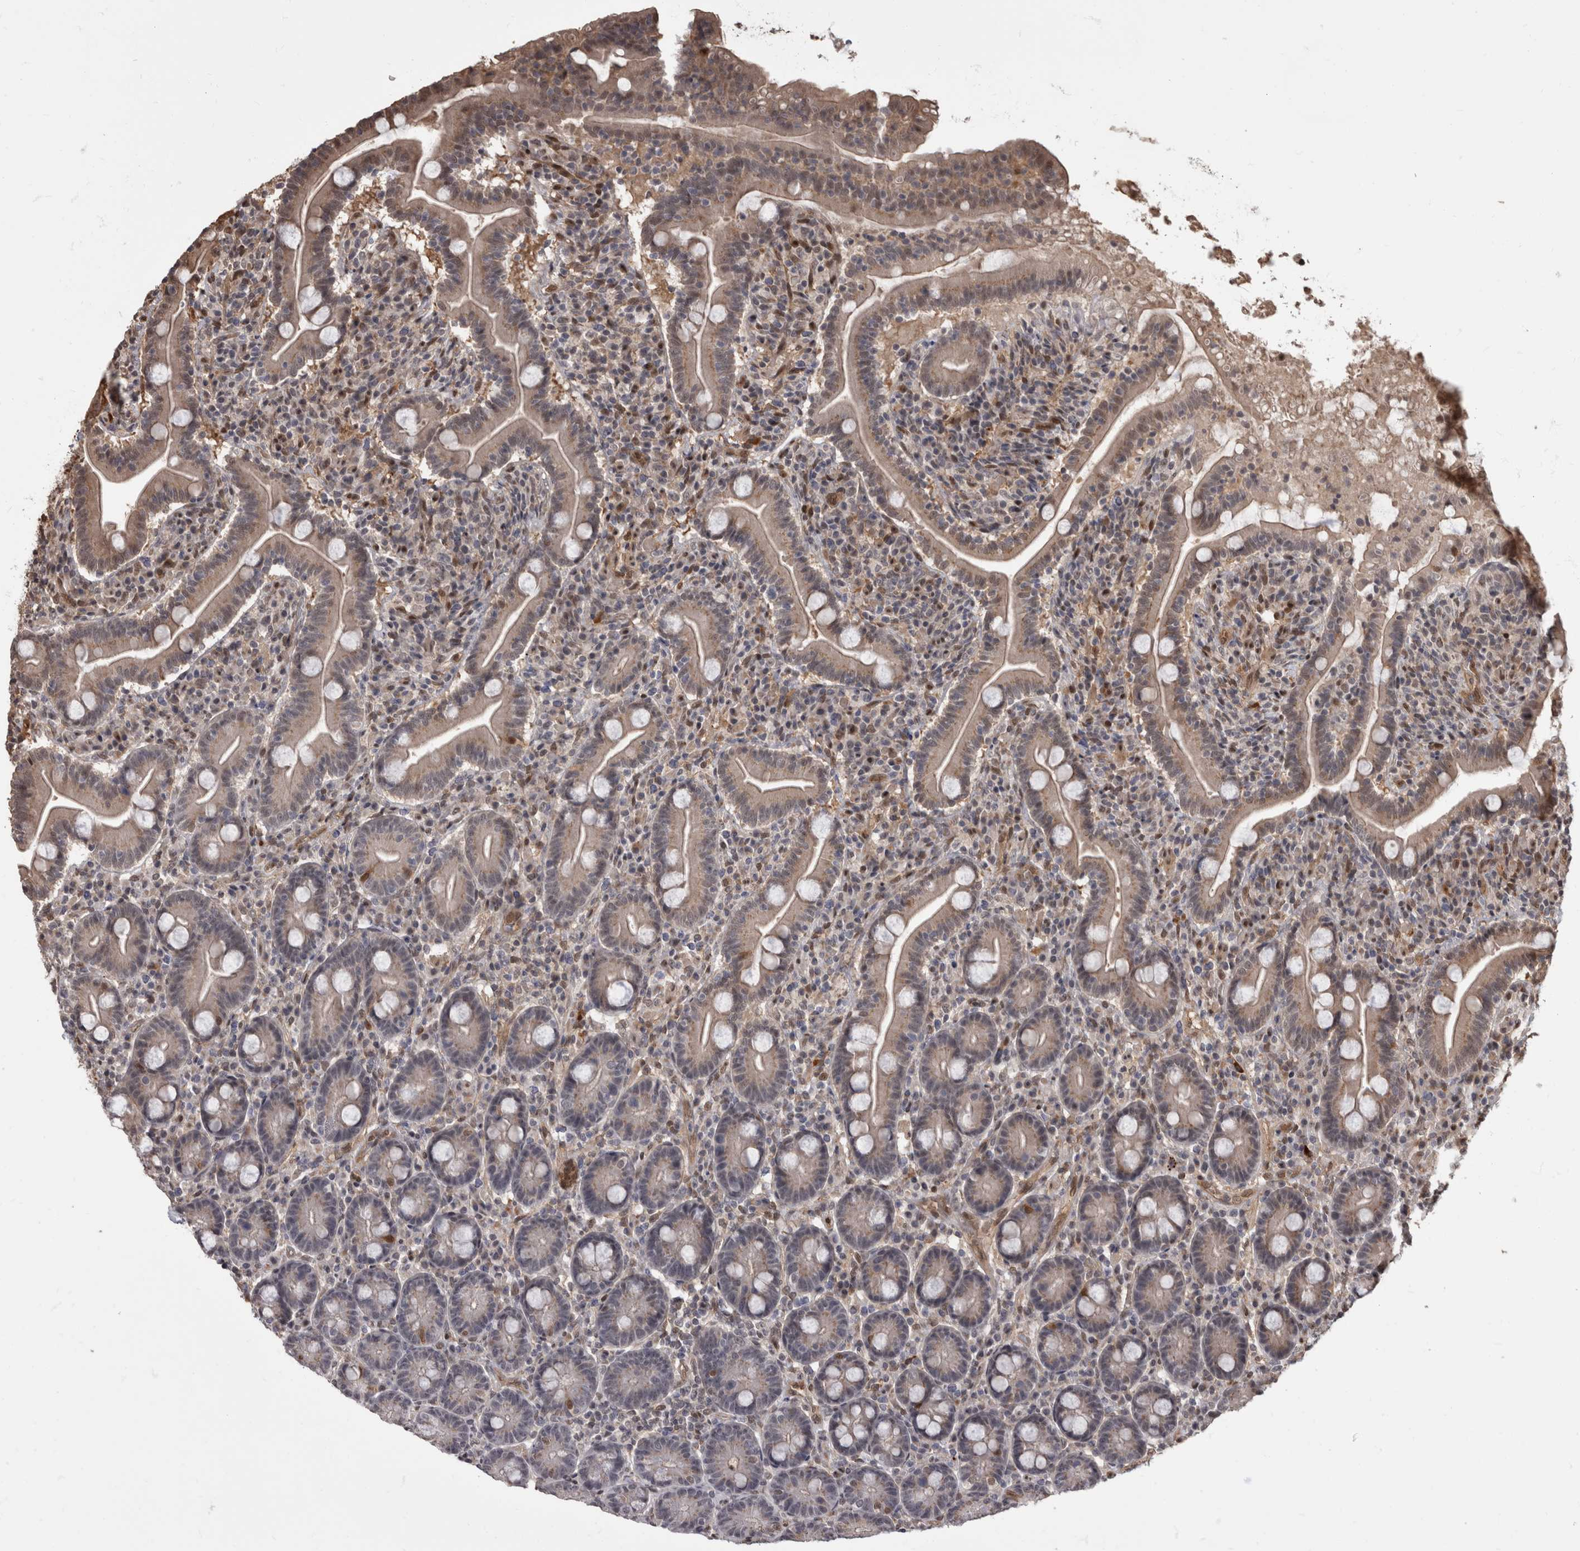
{"staining": {"intensity": "moderate", "quantity": "25%-75%", "location": "cytoplasmic/membranous,nuclear"}, "tissue": "duodenum", "cell_type": "Glandular cells", "image_type": "normal", "snomed": [{"axis": "morphology", "description": "Normal tissue, NOS"}, {"axis": "topography", "description": "Duodenum"}], "caption": "The image shows staining of normal duodenum, revealing moderate cytoplasmic/membranous,nuclear protein expression (brown color) within glandular cells. The protein of interest is stained brown, and the nuclei are stained in blue (DAB IHC with brightfield microscopy, high magnification).", "gene": "AKT3", "patient": {"sex": "male", "age": 35}}